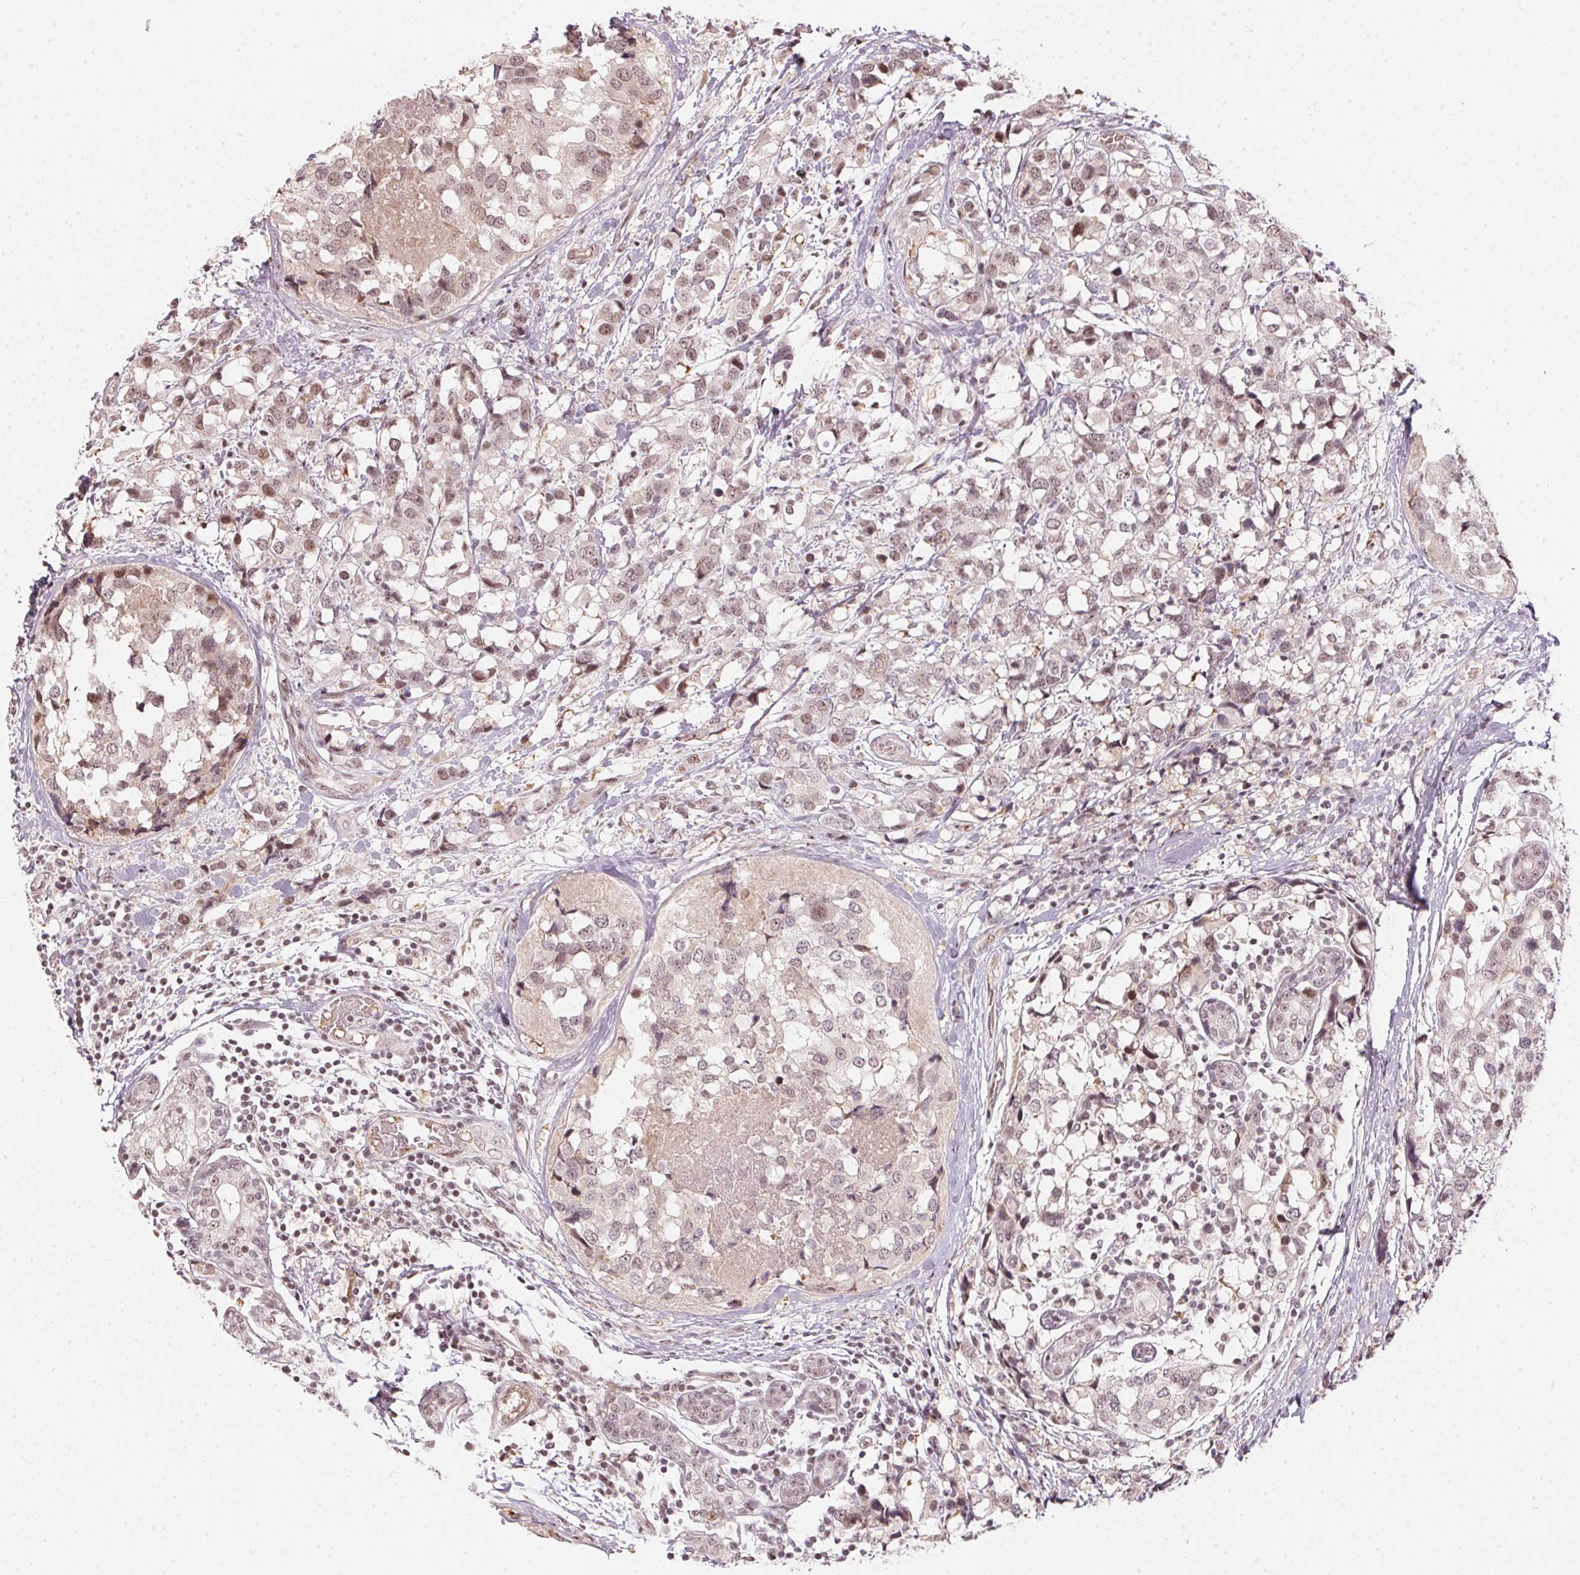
{"staining": {"intensity": "weak", "quantity": ">75%", "location": "nuclear"}, "tissue": "breast cancer", "cell_type": "Tumor cells", "image_type": "cancer", "snomed": [{"axis": "morphology", "description": "Lobular carcinoma"}, {"axis": "topography", "description": "Breast"}], "caption": "Immunohistochemistry (DAB) staining of human lobular carcinoma (breast) displays weak nuclear protein expression in approximately >75% of tumor cells. The protein is stained brown, and the nuclei are stained in blue (DAB IHC with brightfield microscopy, high magnification).", "gene": "KAT6A", "patient": {"sex": "female", "age": 59}}